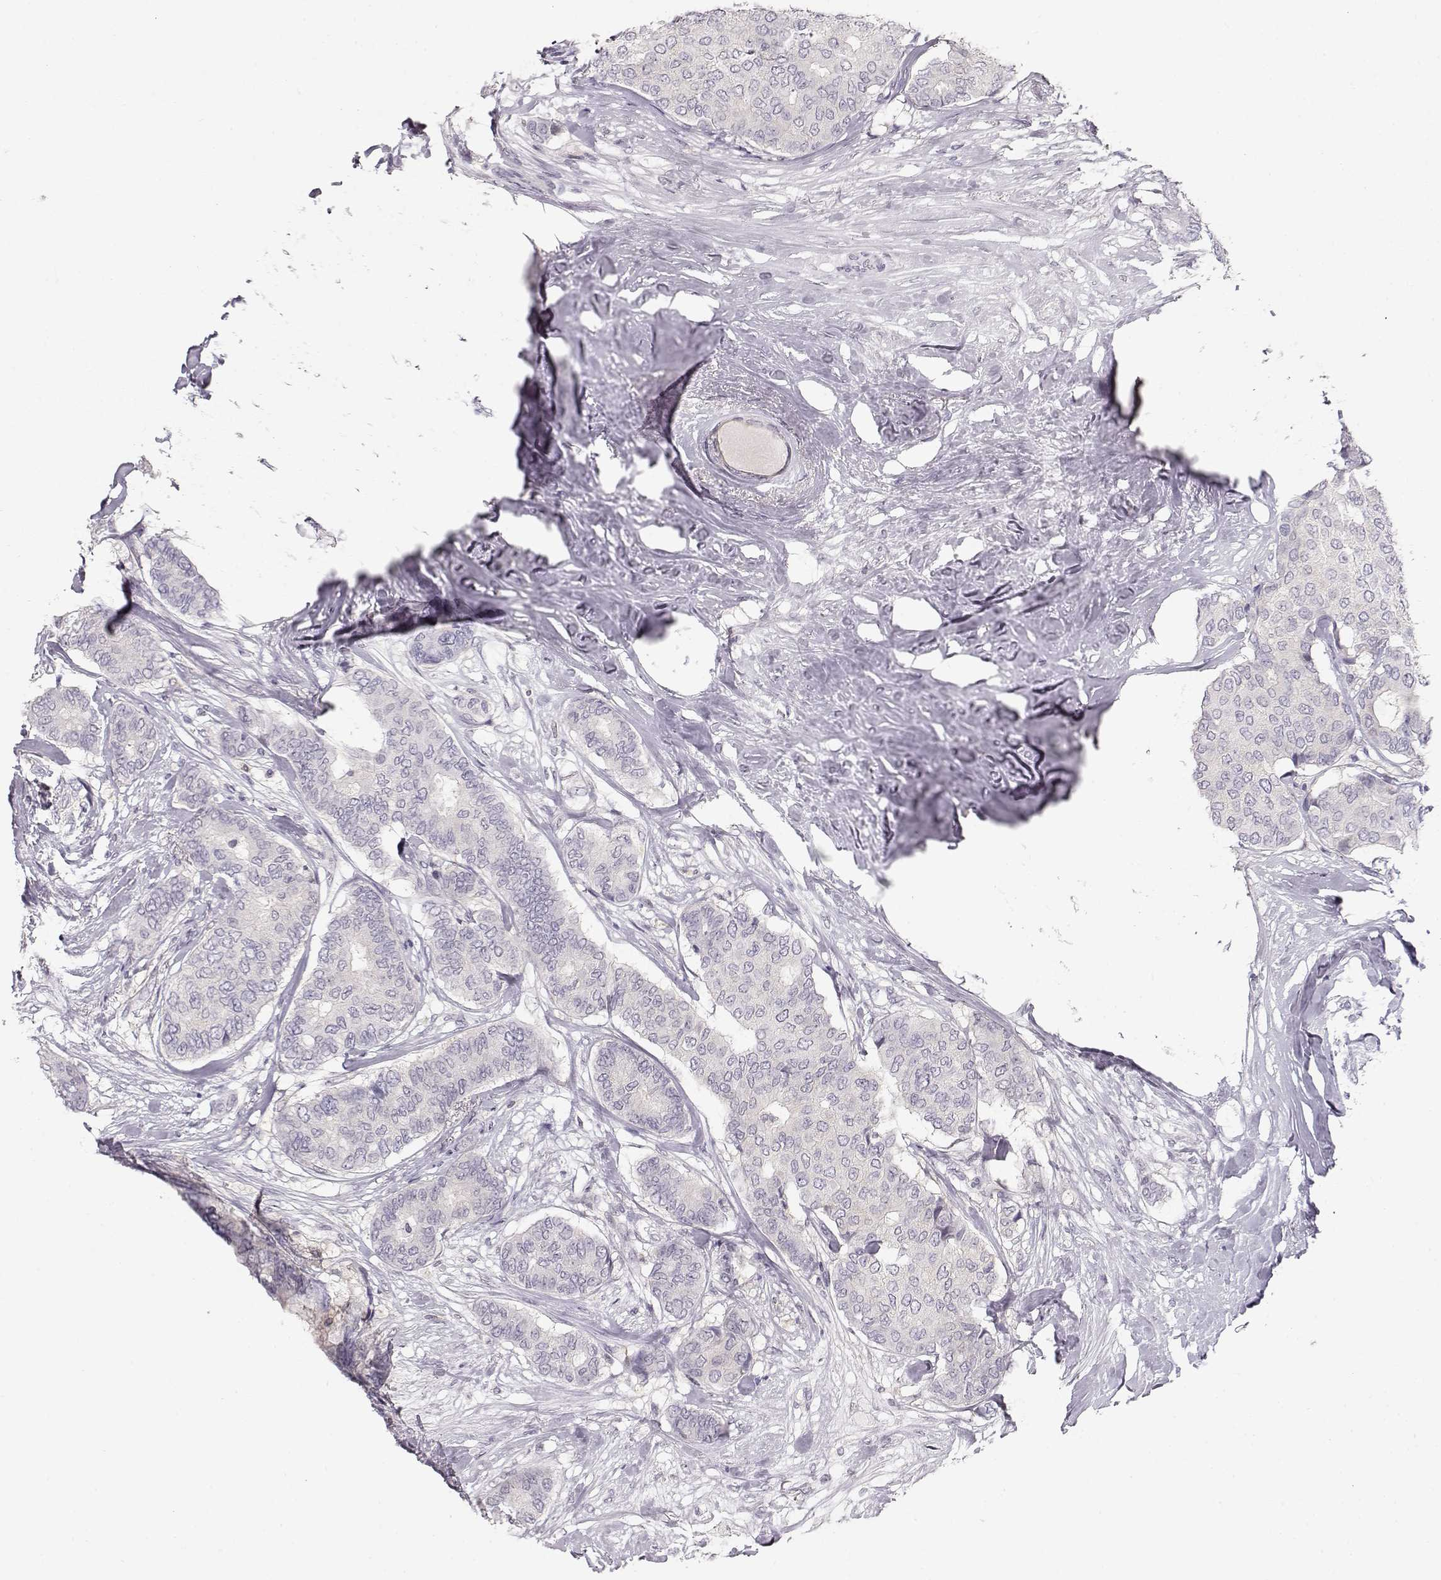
{"staining": {"intensity": "negative", "quantity": "none", "location": "none"}, "tissue": "breast cancer", "cell_type": "Tumor cells", "image_type": "cancer", "snomed": [{"axis": "morphology", "description": "Duct carcinoma"}, {"axis": "topography", "description": "Breast"}], "caption": "DAB (3,3'-diaminobenzidine) immunohistochemical staining of breast cancer demonstrates no significant expression in tumor cells. (Brightfield microscopy of DAB (3,3'-diaminobenzidine) IHC at high magnification).", "gene": "TEPP", "patient": {"sex": "female", "age": 75}}